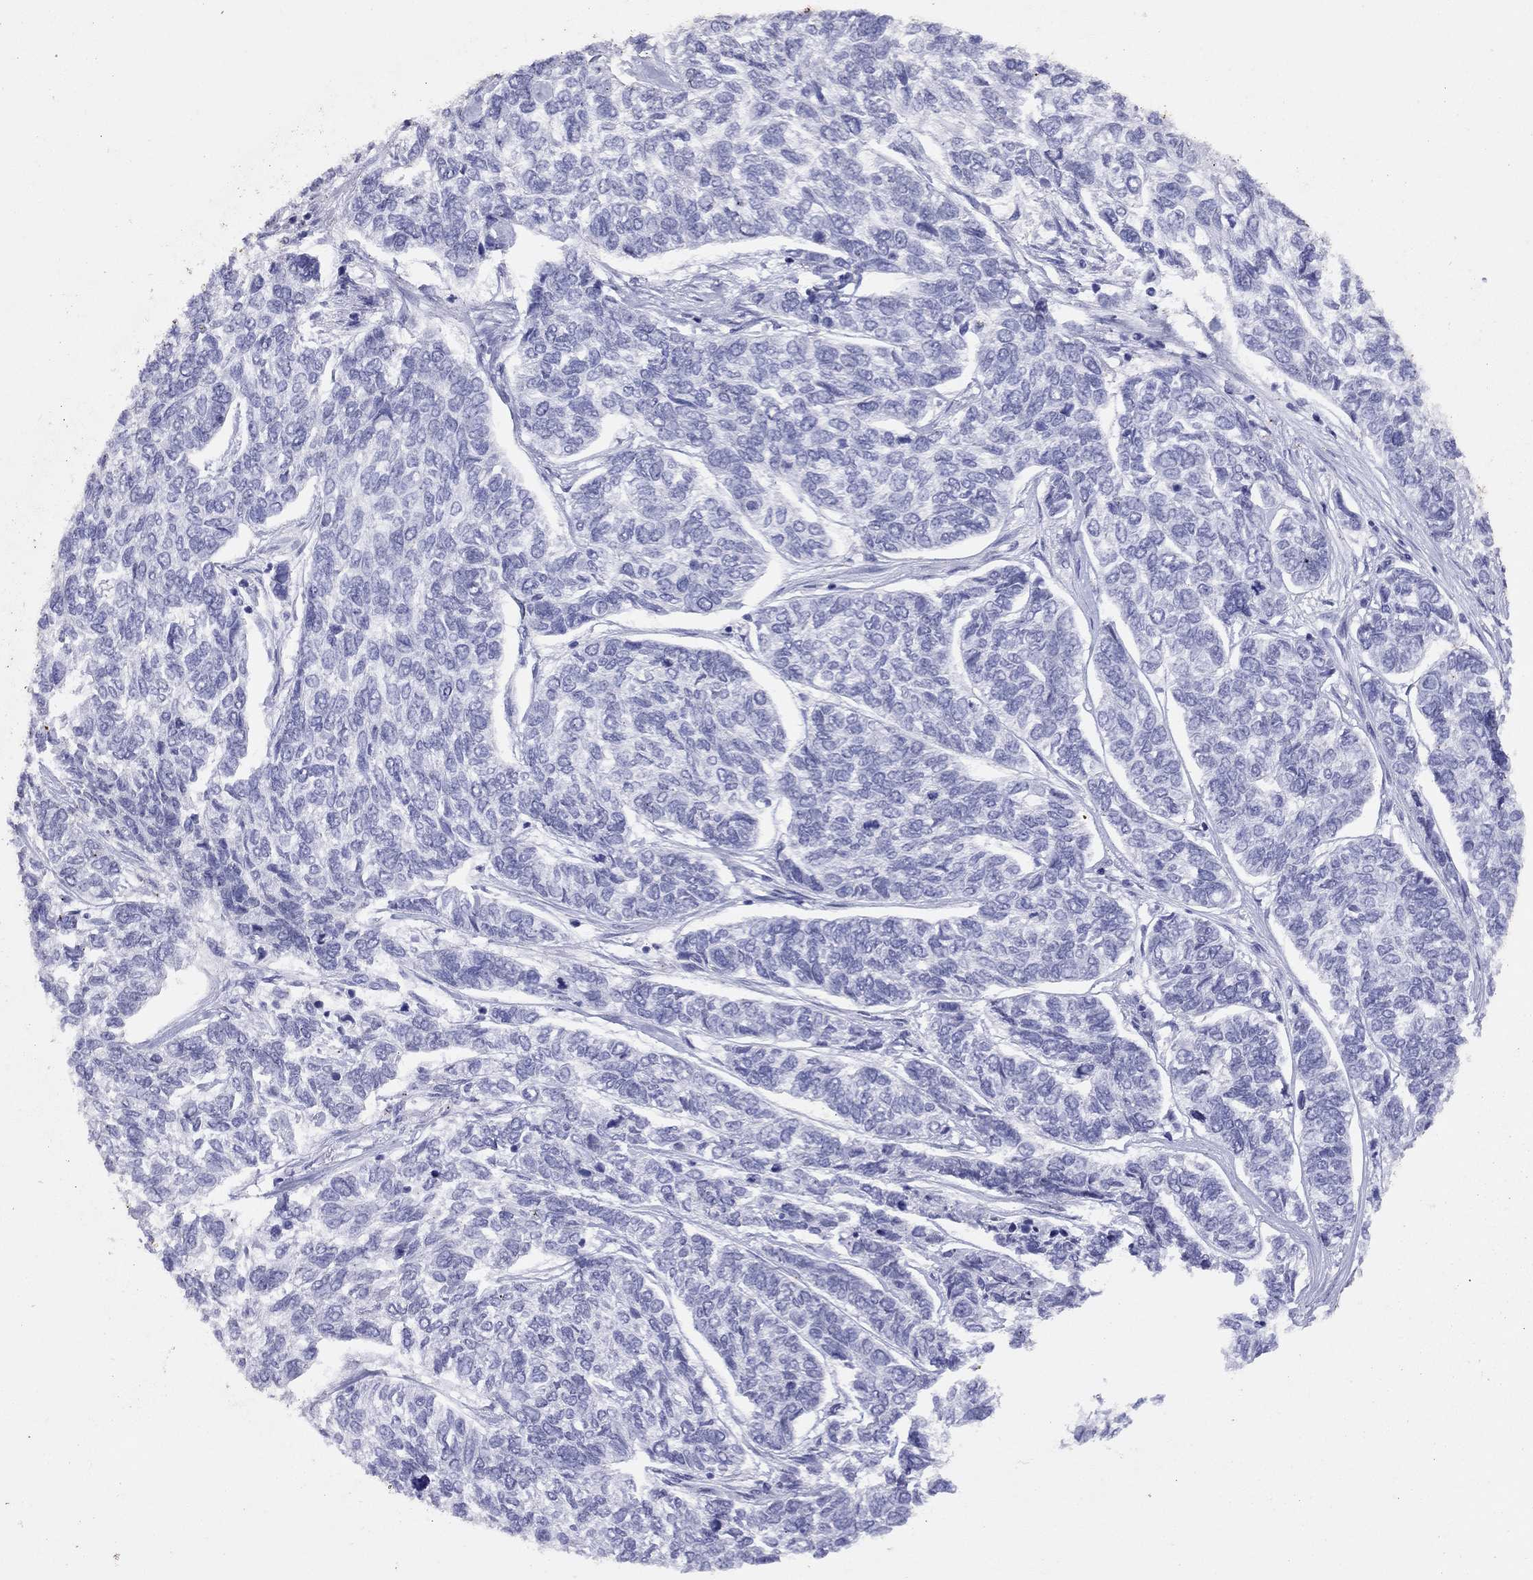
{"staining": {"intensity": "negative", "quantity": "none", "location": "none"}, "tissue": "skin cancer", "cell_type": "Tumor cells", "image_type": "cancer", "snomed": [{"axis": "morphology", "description": "Basal cell carcinoma"}, {"axis": "topography", "description": "Skin"}], "caption": "There is no significant positivity in tumor cells of skin cancer (basal cell carcinoma).", "gene": "LYAR", "patient": {"sex": "female", "age": 65}}